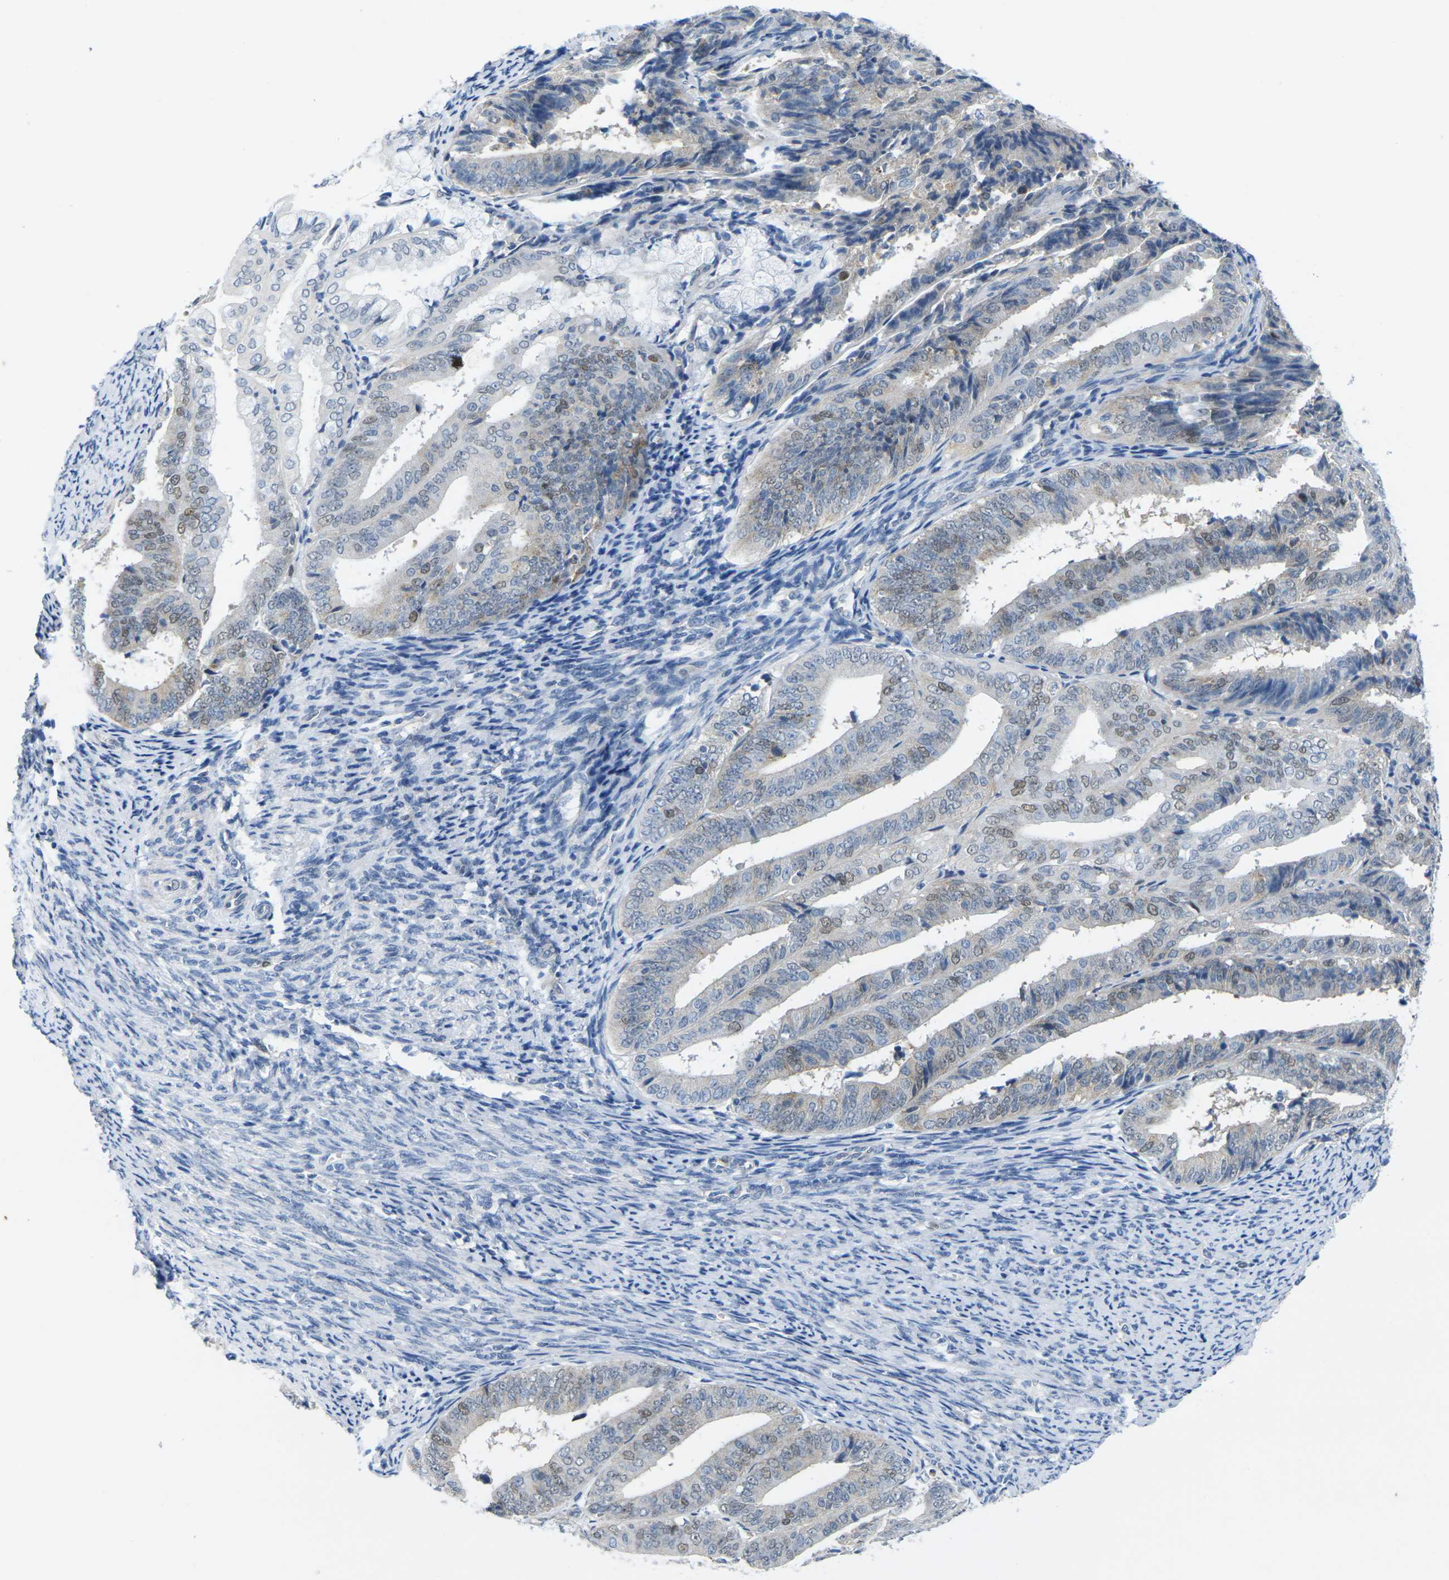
{"staining": {"intensity": "moderate", "quantity": "25%-75%", "location": "nuclear"}, "tissue": "endometrial cancer", "cell_type": "Tumor cells", "image_type": "cancer", "snomed": [{"axis": "morphology", "description": "Adenocarcinoma, NOS"}, {"axis": "topography", "description": "Endometrium"}], "caption": "Immunohistochemical staining of human endometrial adenocarcinoma exhibits moderate nuclear protein staining in about 25%-75% of tumor cells.", "gene": "CDK2", "patient": {"sex": "female", "age": 63}}